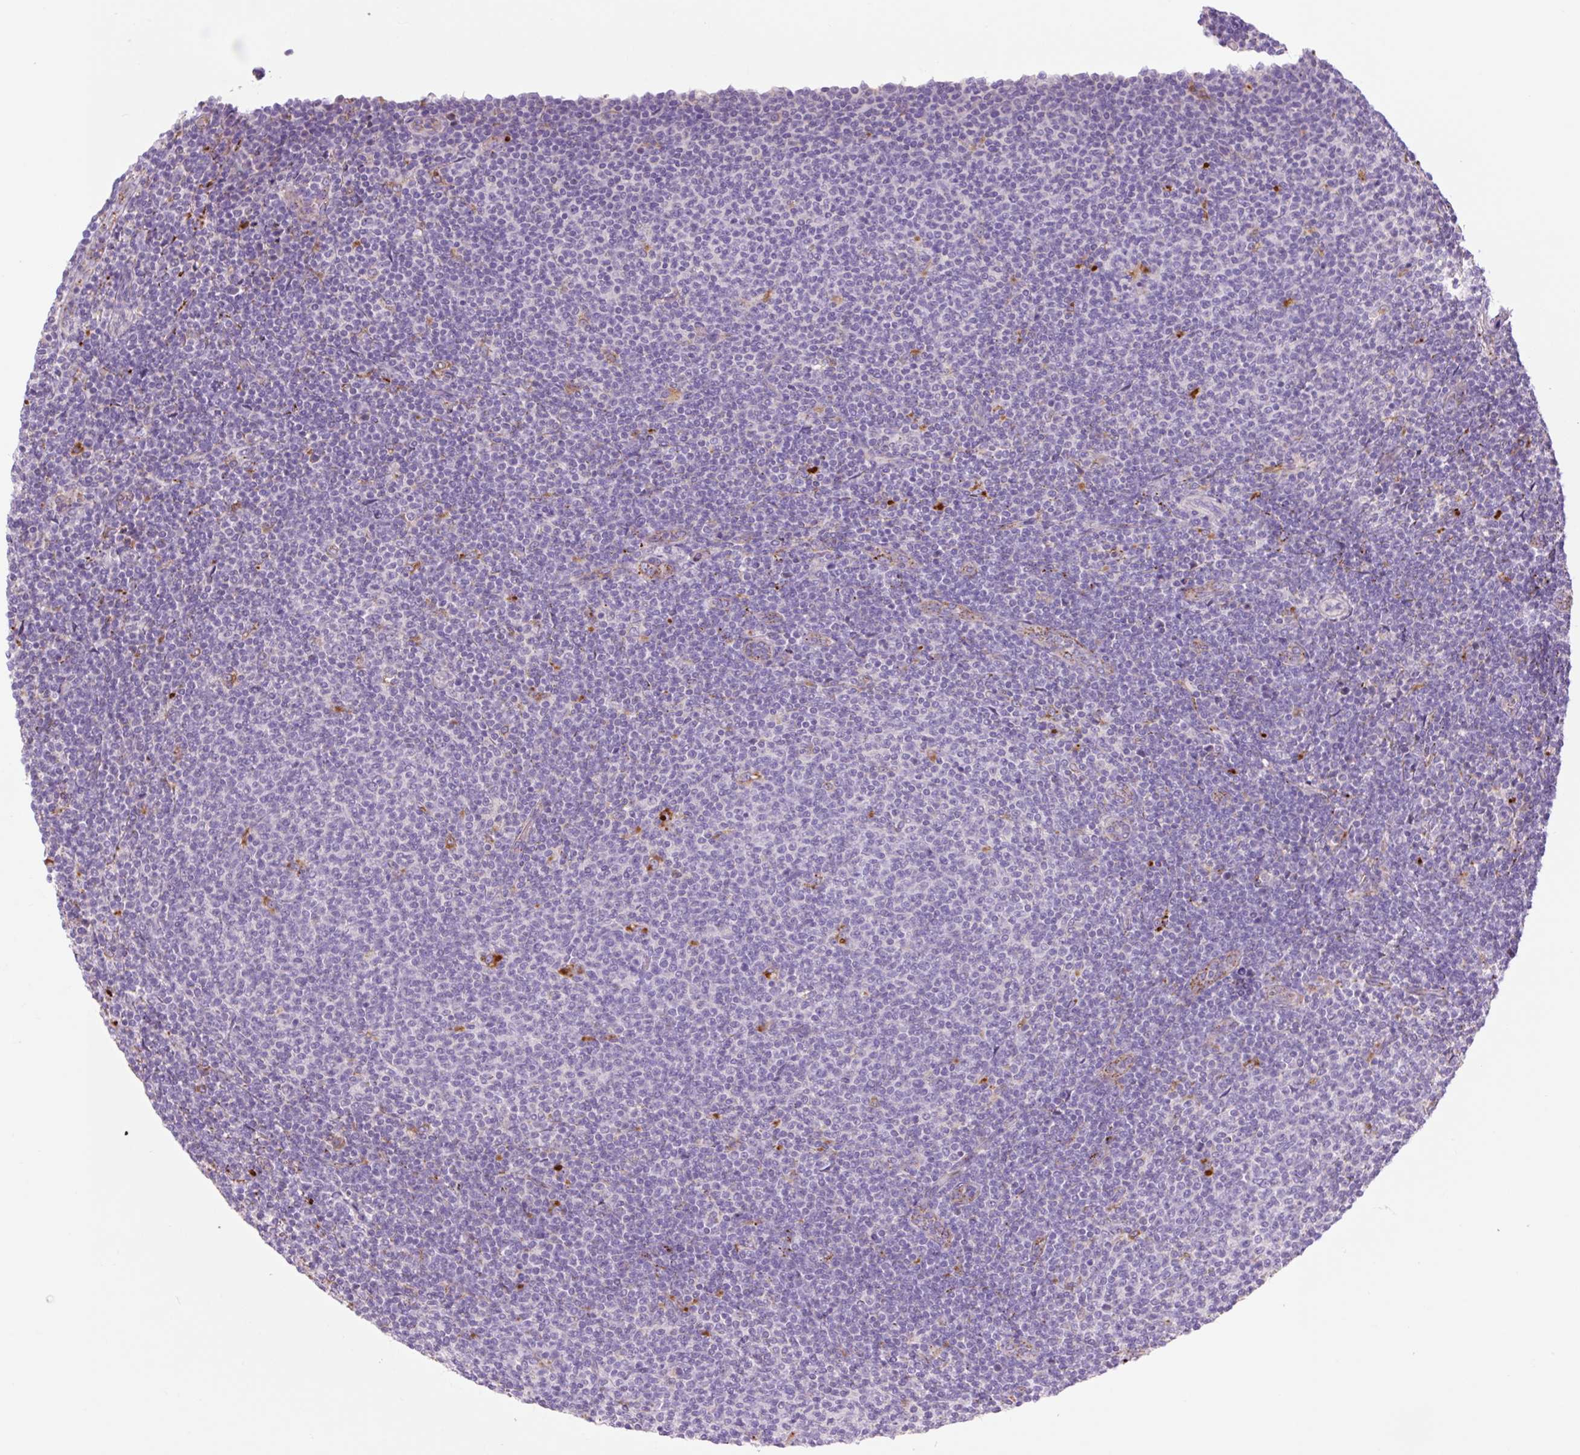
{"staining": {"intensity": "negative", "quantity": "none", "location": "none"}, "tissue": "lymphoma", "cell_type": "Tumor cells", "image_type": "cancer", "snomed": [{"axis": "morphology", "description": "Malignant lymphoma, non-Hodgkin's type, Low grade"}, {"axis": "topography", "description": "Lymph node"}], "caption": "Tumor cells show no significant staining in low-grade malignant lymphoma, non-Hodgkin's type. (DAB (3,3'-diaminobenzidine) IHC with hematoxylin counter stain).", "gene": "HEXA", "patient": {"sex": "male", "age": 66}}